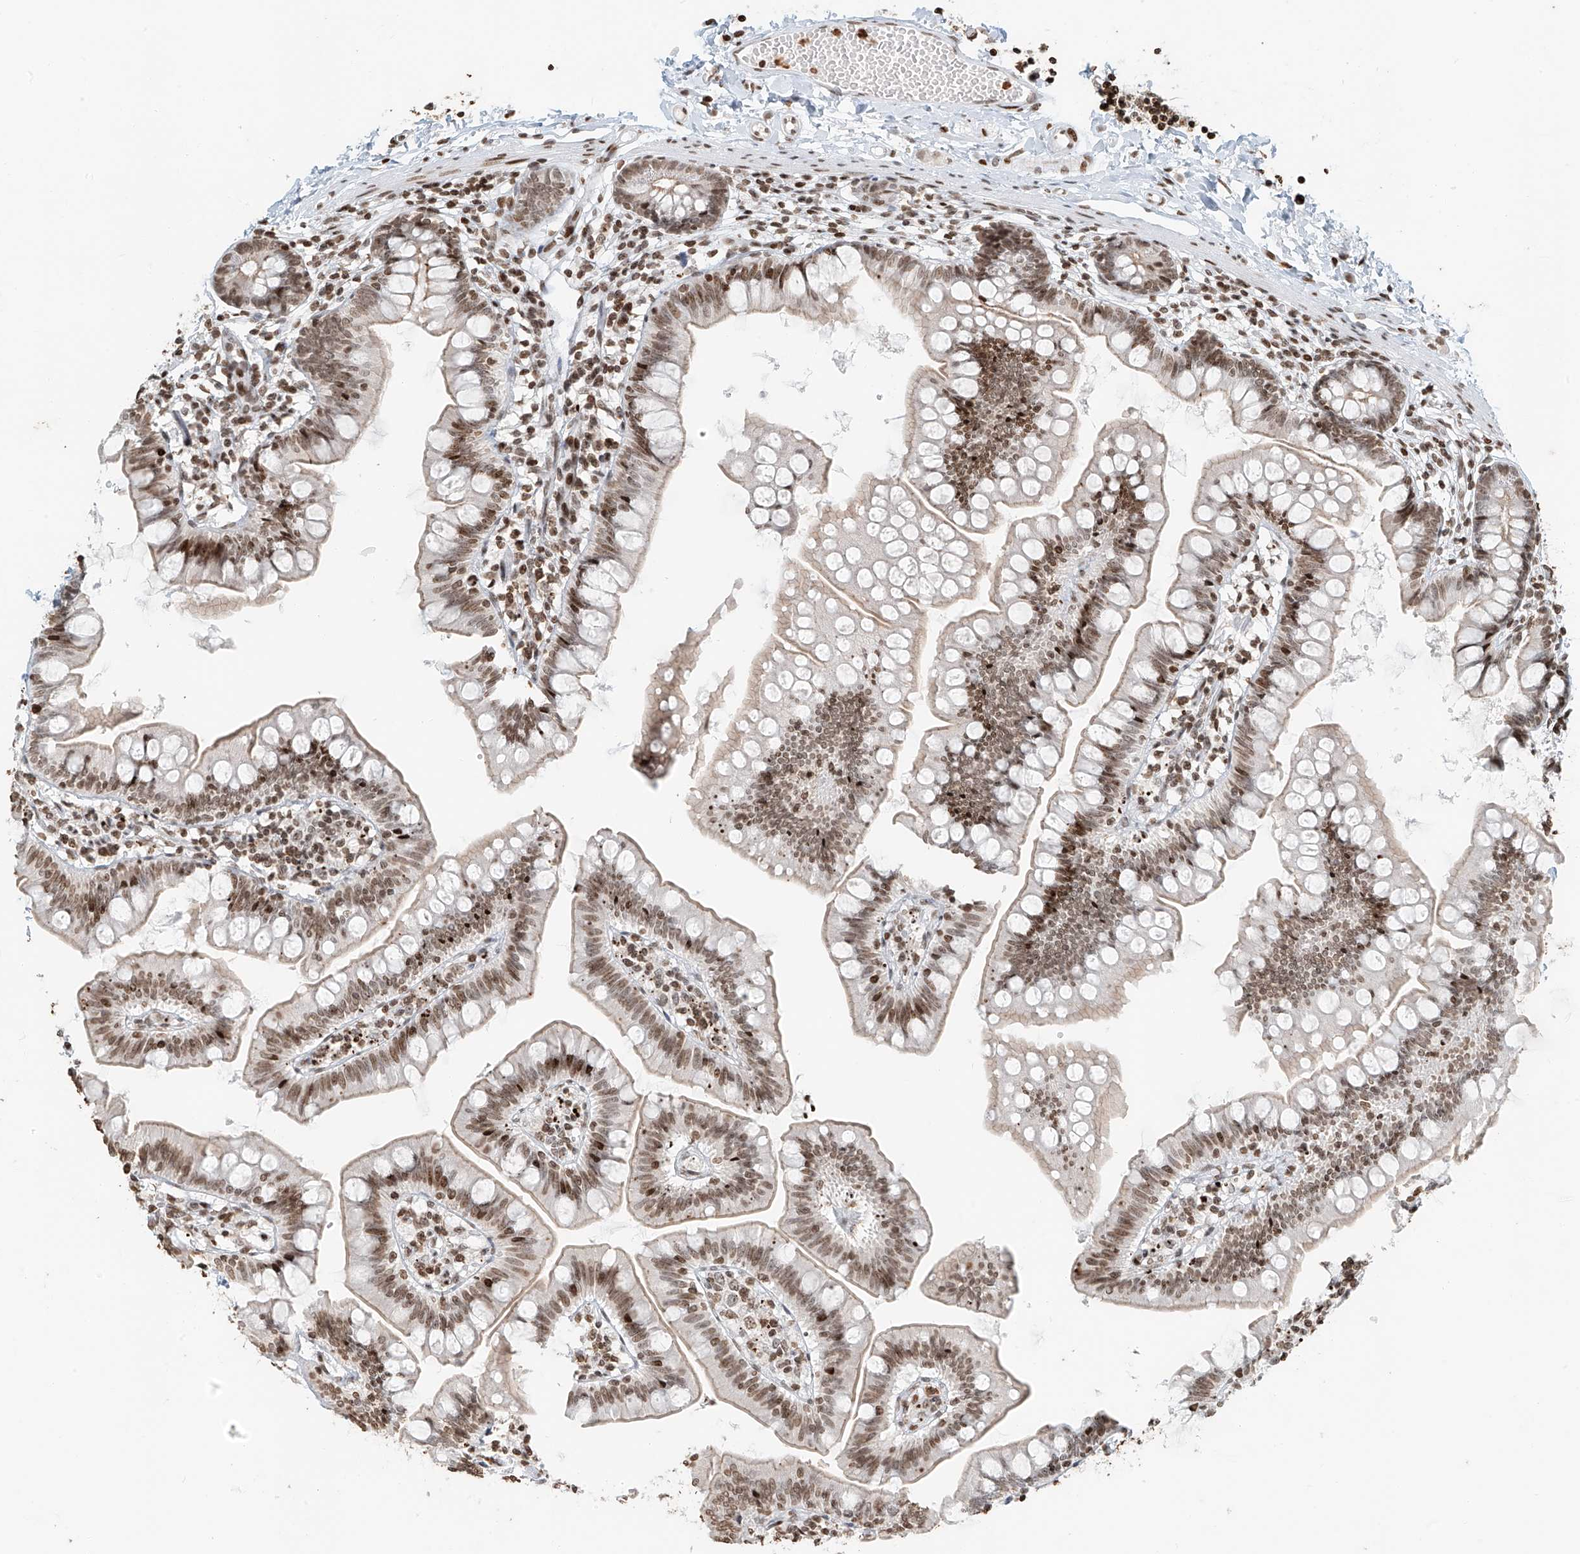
{"staining": {"intensity": "moderate", "quantity": ">75%", "location": "cytoplasmic/membranous,nuclear"}, "tissue": "small intestine", "cell_type": "Glandular cells", "image_type": "normal", "snomed": [{"axis": "morphology", "description": "Normal tissue, NOS"}, {"axis": "topography", "description": "Small intestine"}], "caption": "Protein staining shows moderate cytoplasmic/membranous,nuclear expression in about >75% of glandular cells in benign small intestine.", "gene": "C17orf58", "patient": {"sex": "male", "age": 7}}